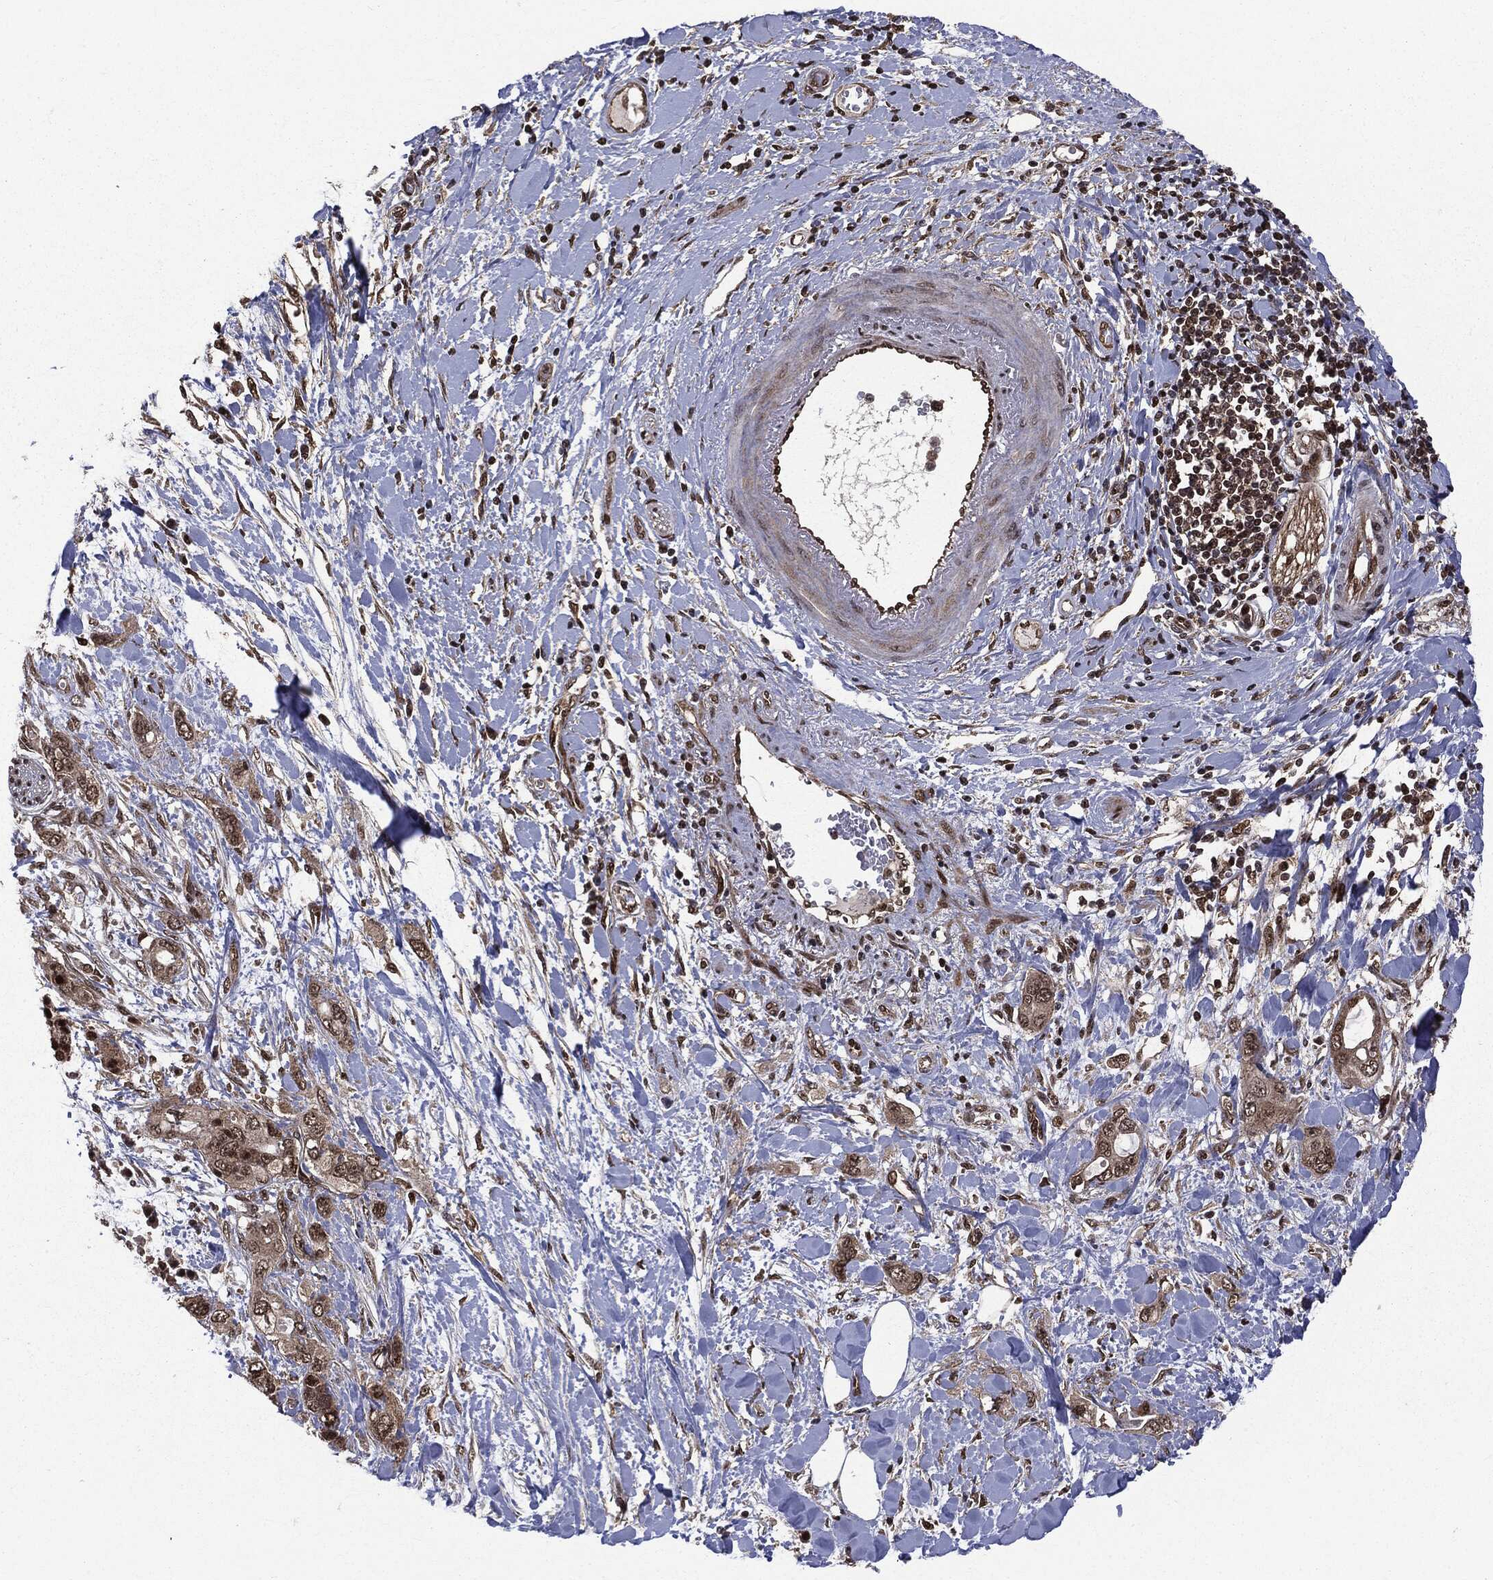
{"staining": {"intensity": "moderate", "quantity": ">75%", "location": "cytoplasmic/membranous,nuclear"}, "tissue": "pancreatic cancer", "cell_type": "Tumor cells", "image_type": "cancer", "snomed": [{"axis": "morphology", "description": "Adenocarcinoma, NOS"}, {"axis": "topography", "description": "Pancreas"}], "caption": "IHC micrograph of pancreatic adenocarcinoma stained for a protein (brown), which shows medium levels of moderate cytoplasmic/membranous and nuclear staining in about >75% of tumor cells.", "gene": "PTPA", "patient": {"sex": "female", "age": 56}}